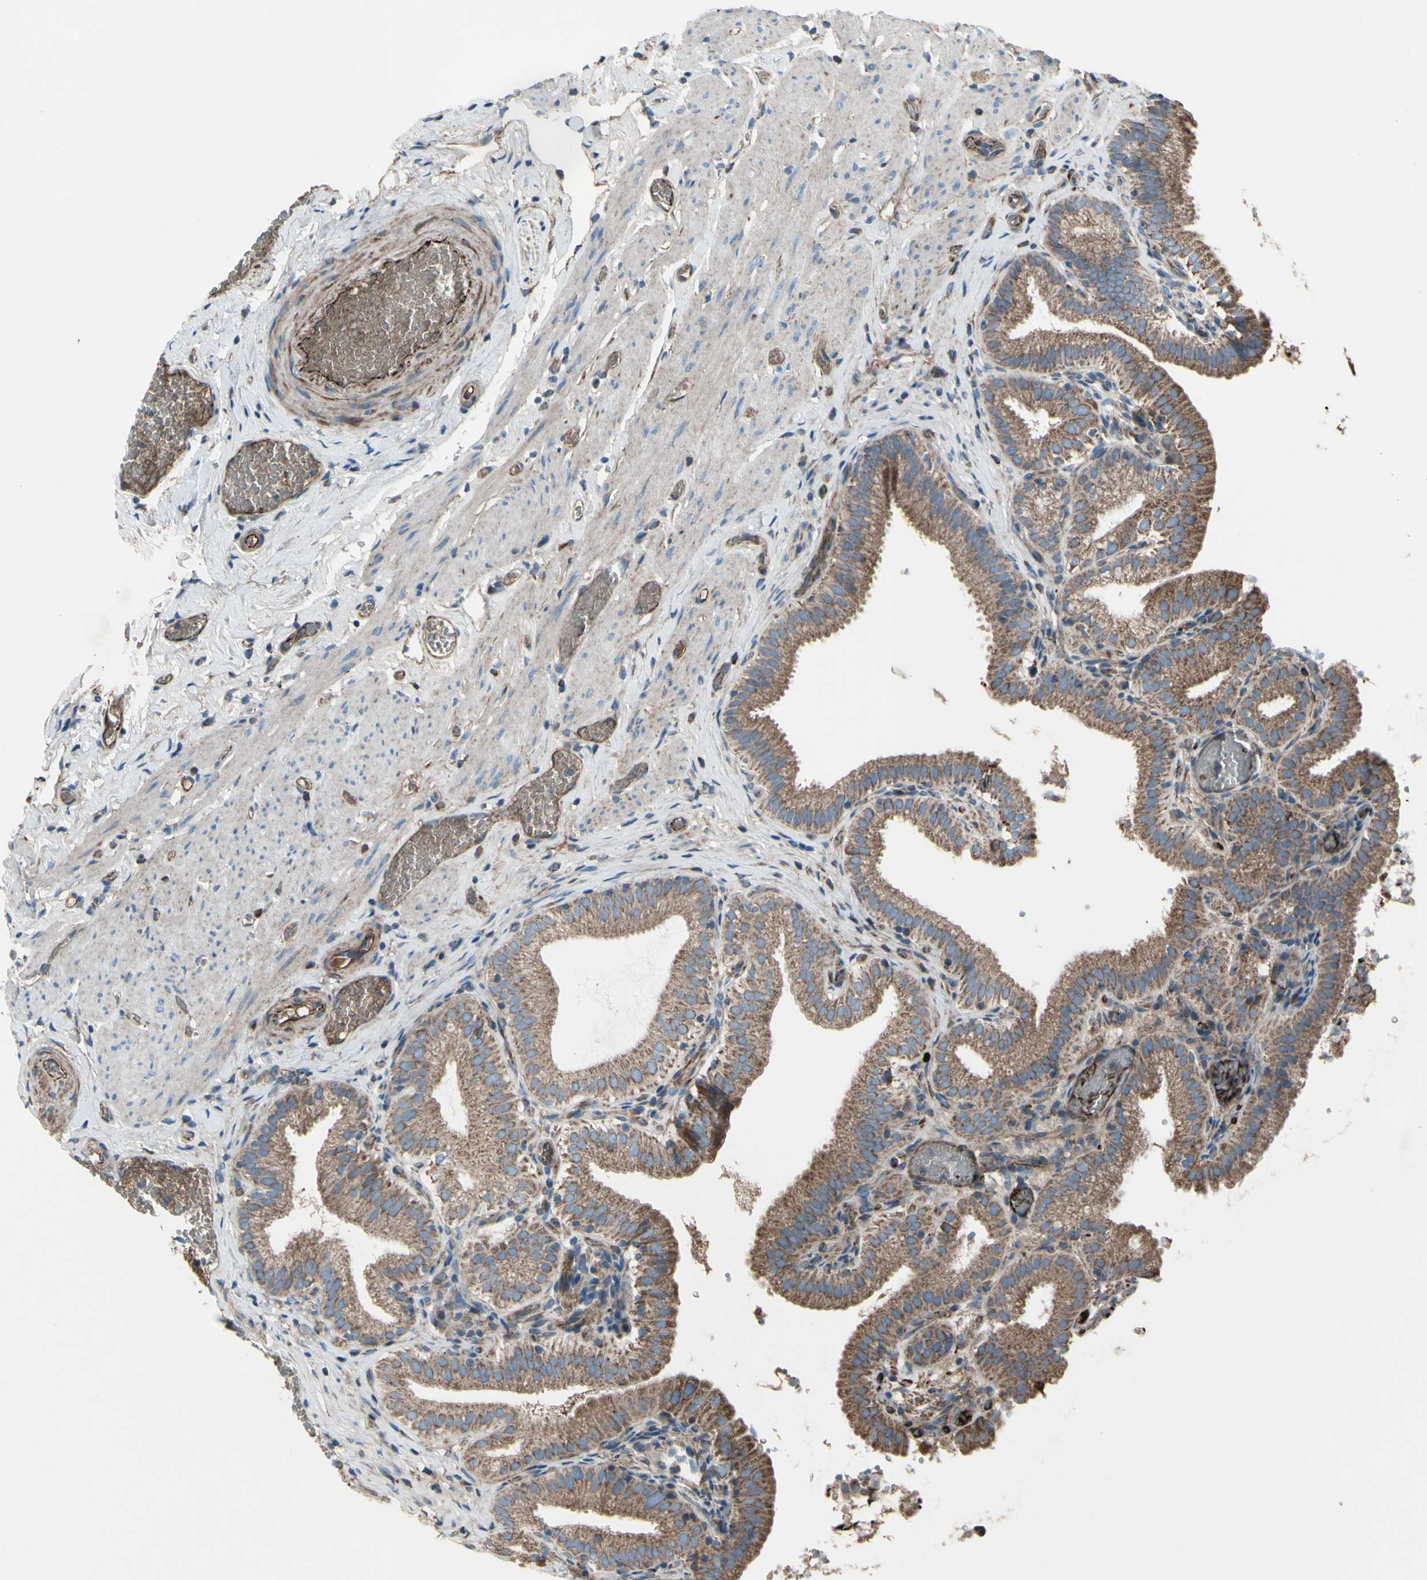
{"staining": {"intensity": "moderate", "quantity": ">75%", "location": "cytoplasmic/membranous"}, "tissue": "gallbladder", "cell_type": "Glandular cells", "image_type": "normal", "snomed": [{"axis": "morphology", "description": "Normal tissue, NOS"}, {"axis": "topography", "description": "Gallbladder"}], "caption": "IHC of normal gallbladder displays medium levels of moderate cytoplasmic/membranous staining in approximately >75% of glandular cells.", "gene": "EMC7", "patient": {"sex": "male", "age": 54}}